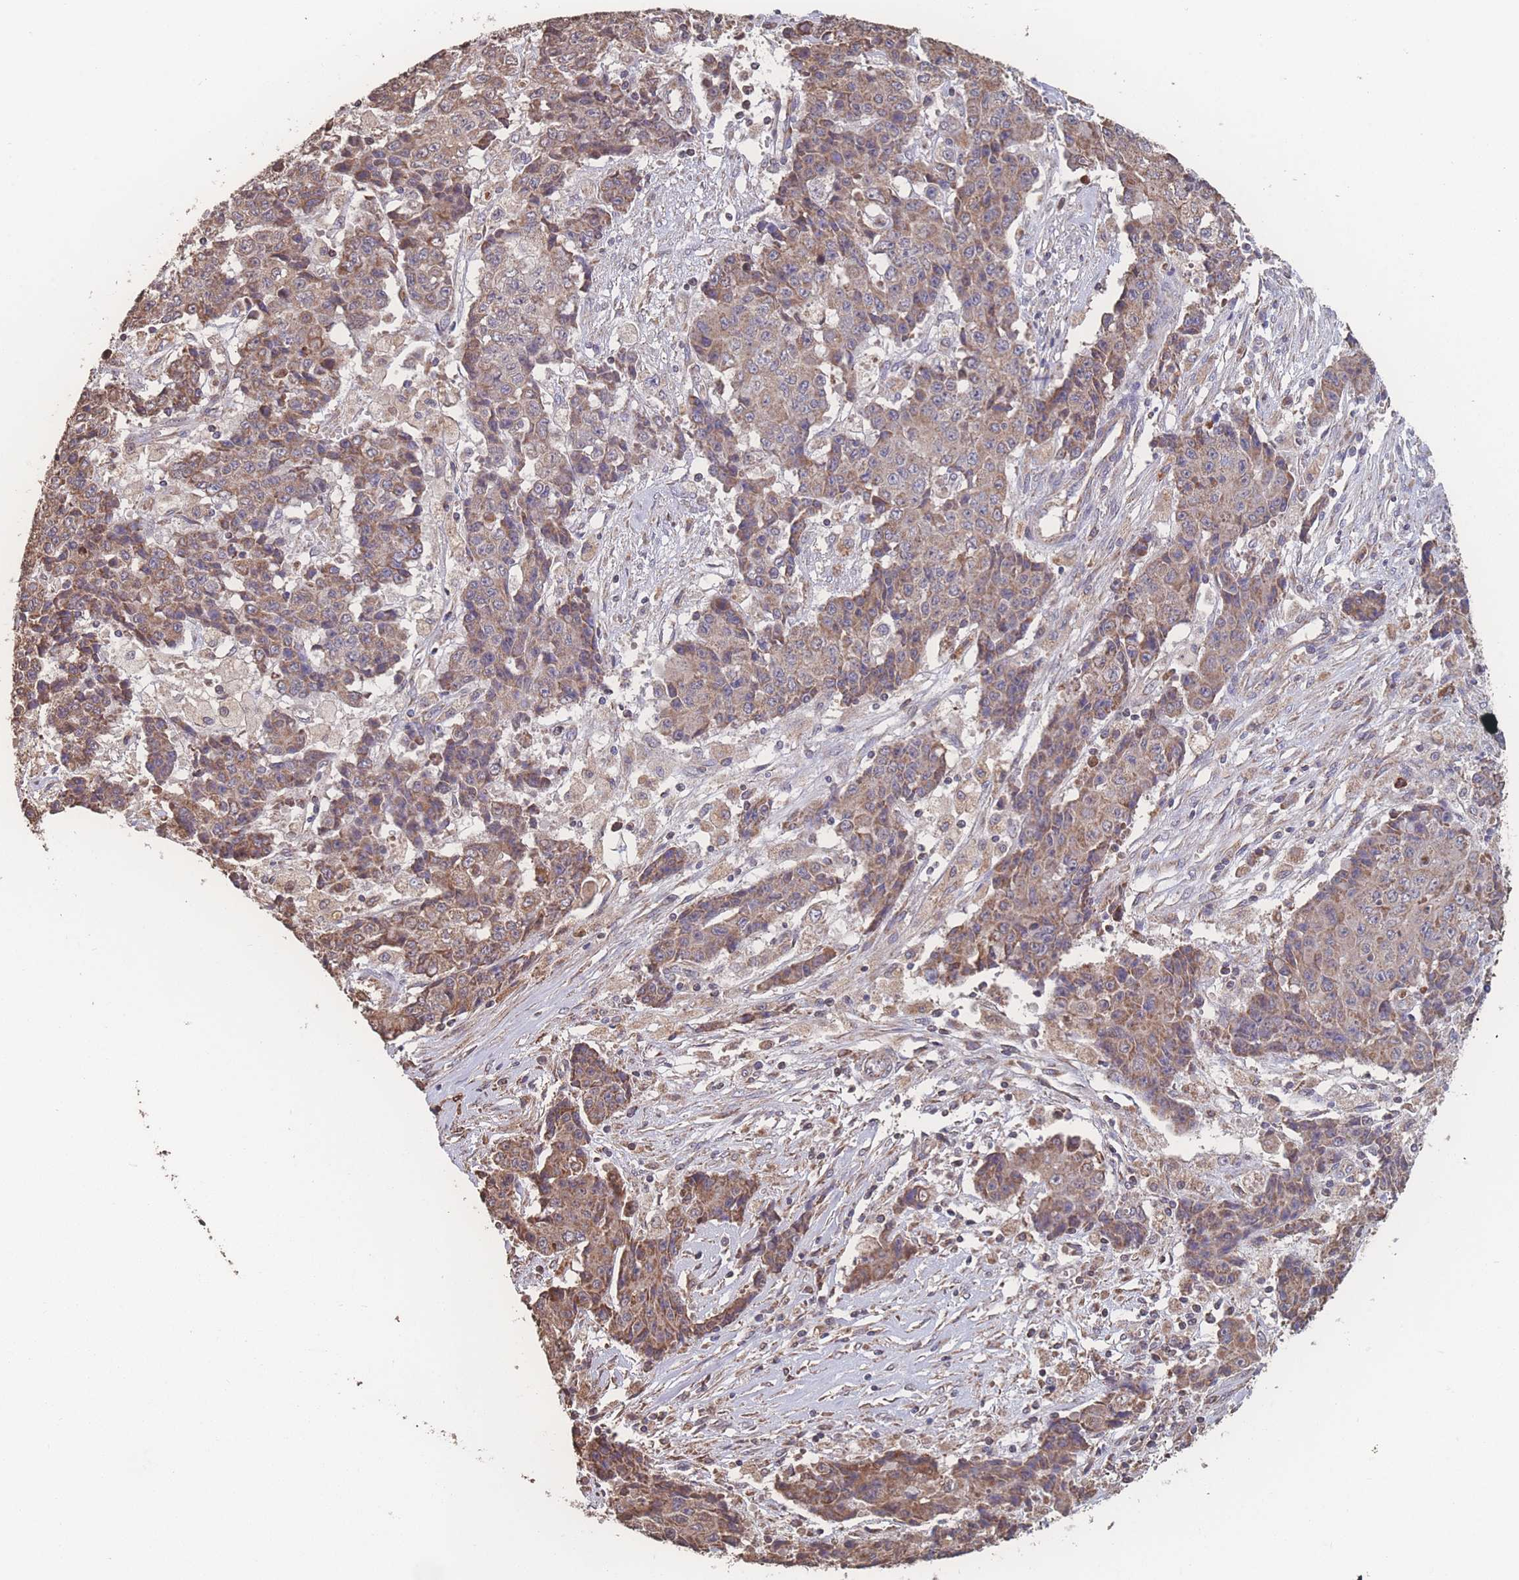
{"staining": {"intensity": "moderate", "quantity": "25%-75%", "location": "cytoplasmic/membranous"}, "tissue": "ovarian cancer", "cell_type": "Tumor cells", "image_type": "cancer", "snomed": [{"axis": "morphology", "description": "Carcinoma, endometroid"}, {"axis": "topography", "description": "Ovary"}], "caption": "Moderate cytoplasmic/membranous expression for a protein is seen in about 25%-75% of tumor cells of ovarian cancer using IHC.", "gene": "SGSM3", "patient": {"sex": "female", "age": 42}}